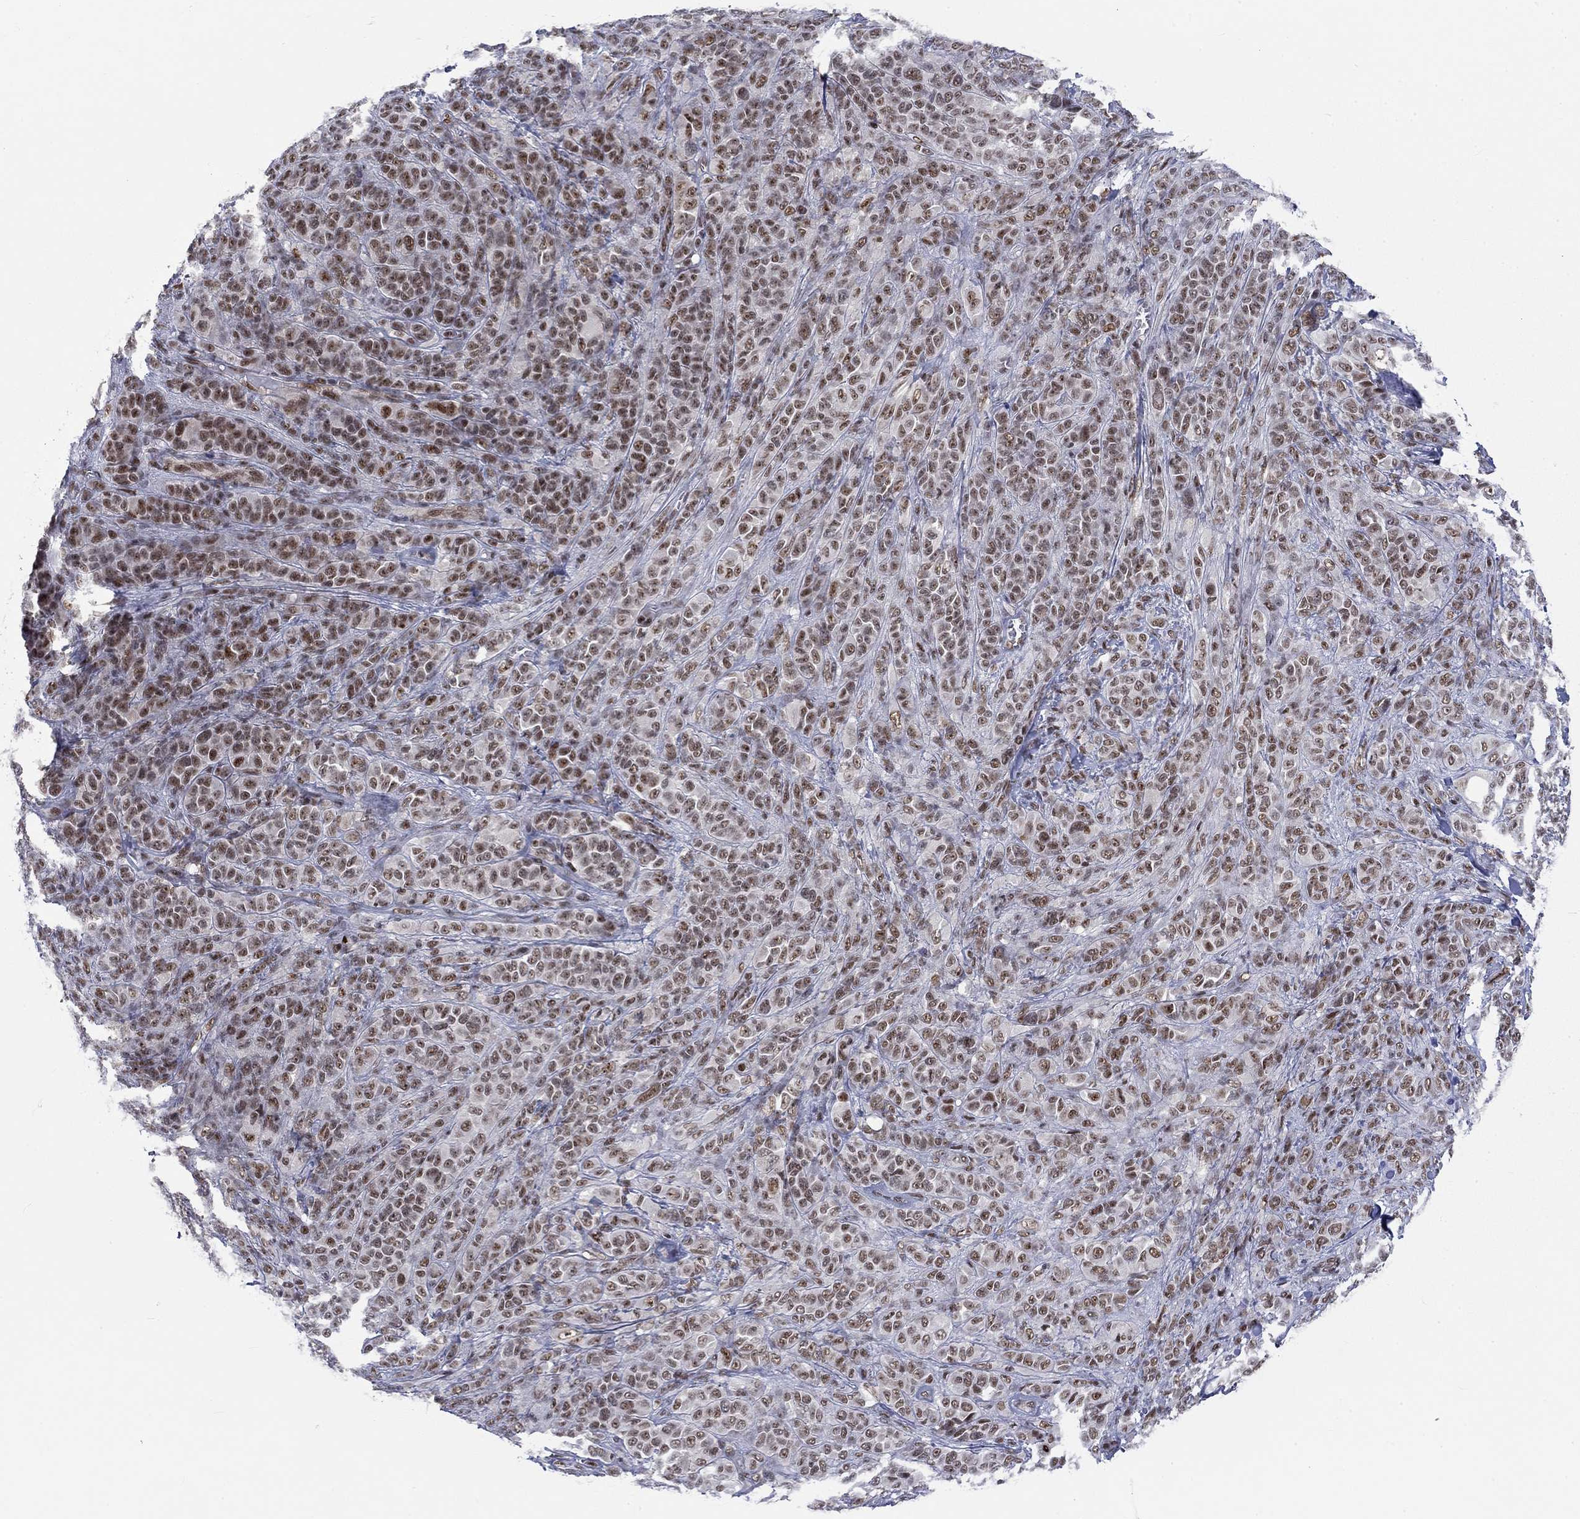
{"staining": {"intensity": "moderate", "quantity": ">75%", "location": "nuclear"}, "tissue": "melanoma", "cell_type": "Tumor cells", "image_type": "cancer", "snomed": [{"axis": "morphology", "description": "Malignant melanoma, NOS"}, {"axis": "topography", "description": "Skin"}], "caption": "Immunohistochemical staining of malignant melanoma demonstrates moderate nuclear protein staining in approximately >75% of tumor cells.", "gene": "FYTTD1", "patient": {"sex": "female", "age": 87}}